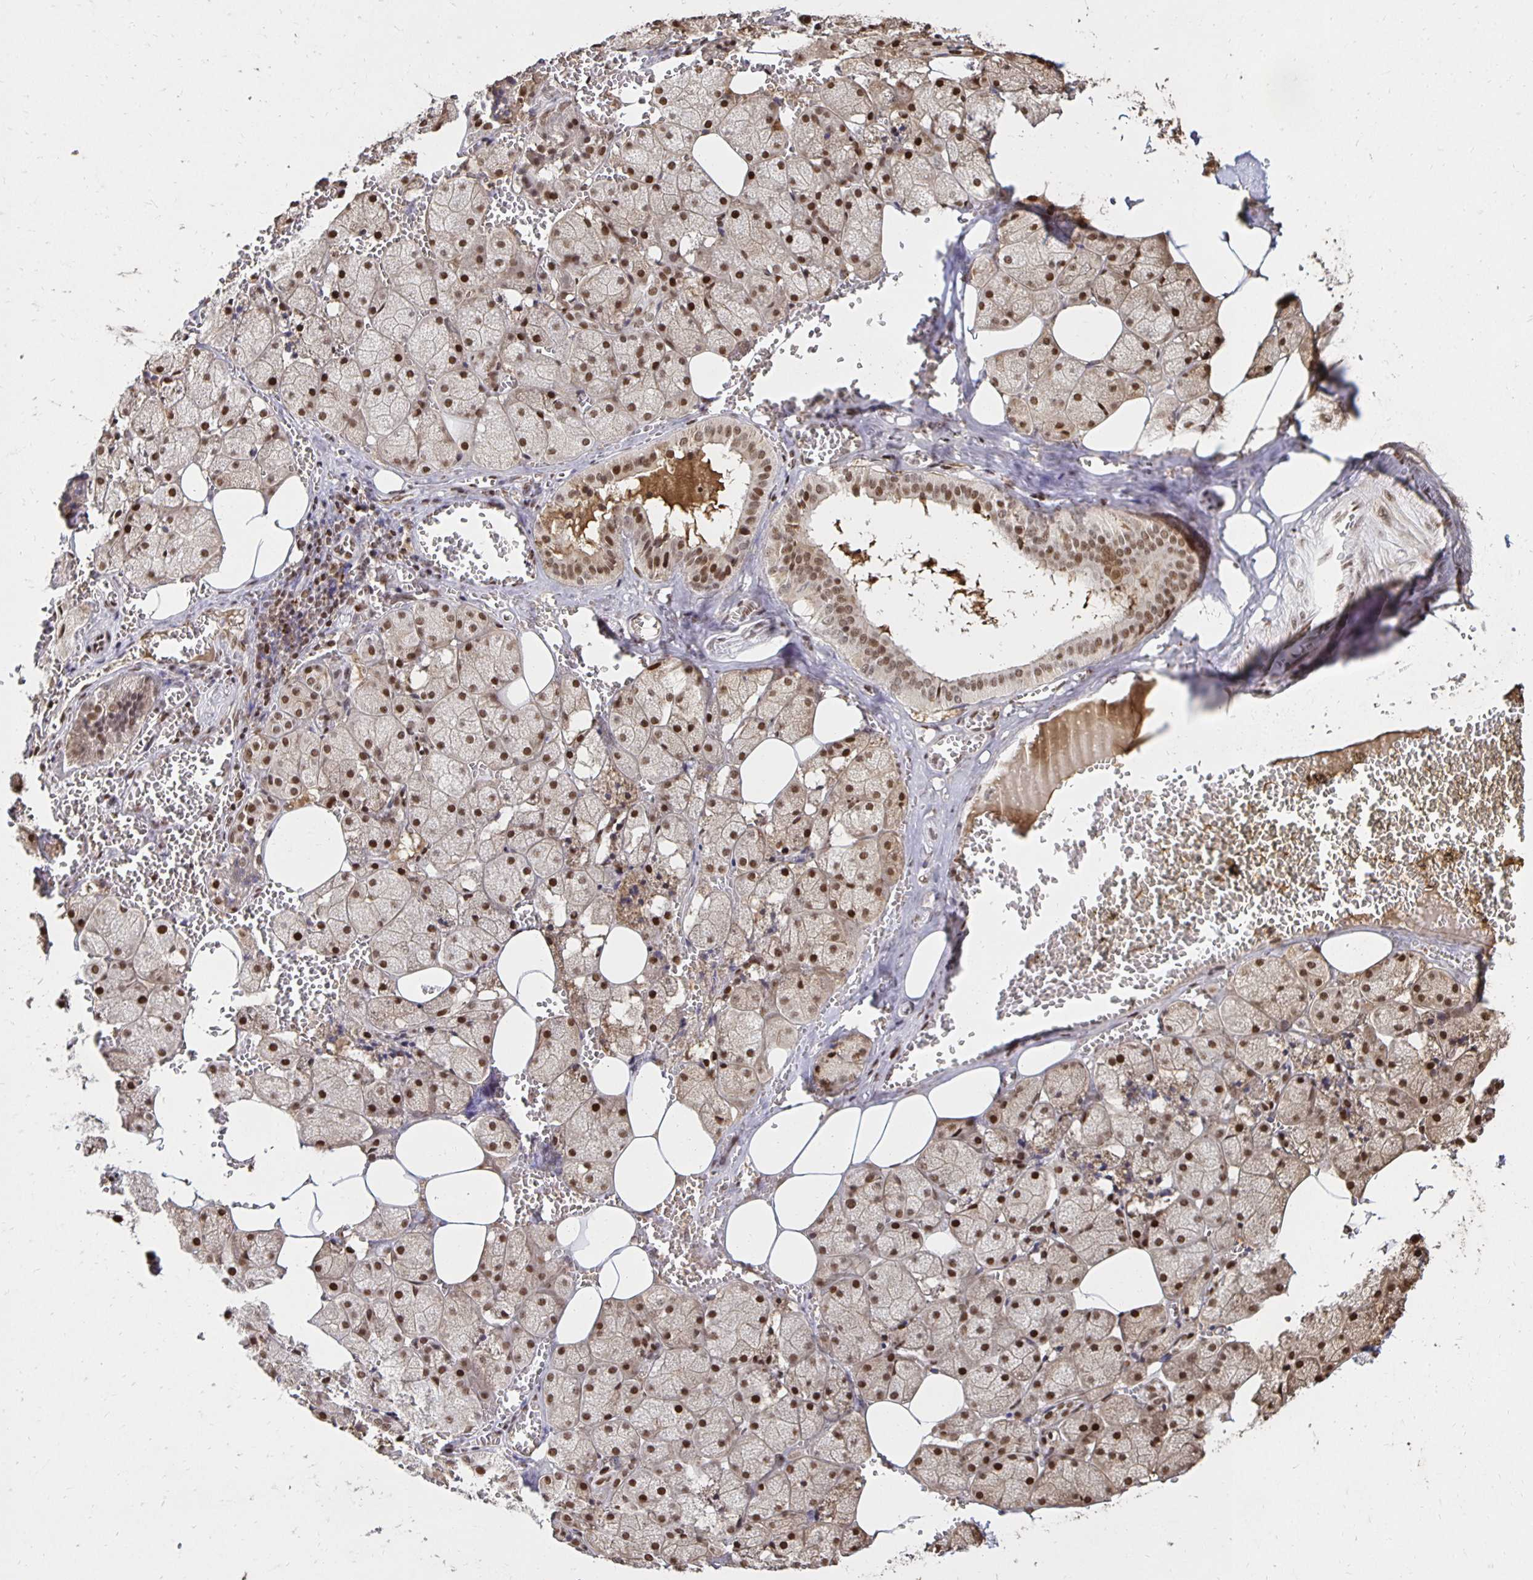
{"staining": {"intensity": "strong", "quantity": ">75%", "location": "nuclear"}, "tissue": "salivary gland", "cell_type": "Glandular cells", "image_type": "normal", "snomed": [{"axis": "morphology", "description": "Normal tissue, NOS"}, {"axis": "topography", "description": "Salivary gland"}, {"axis": "topography", "description": "Peripheral nerve tissue"}], "caption": "Brown immunohistochemical staining in unremarkable salivary gland exhibits strong nuclear staining in approximately >75% of glandular cells.", "gene": "ZNF579", "patient": {"sex": "male", "age": 38}}